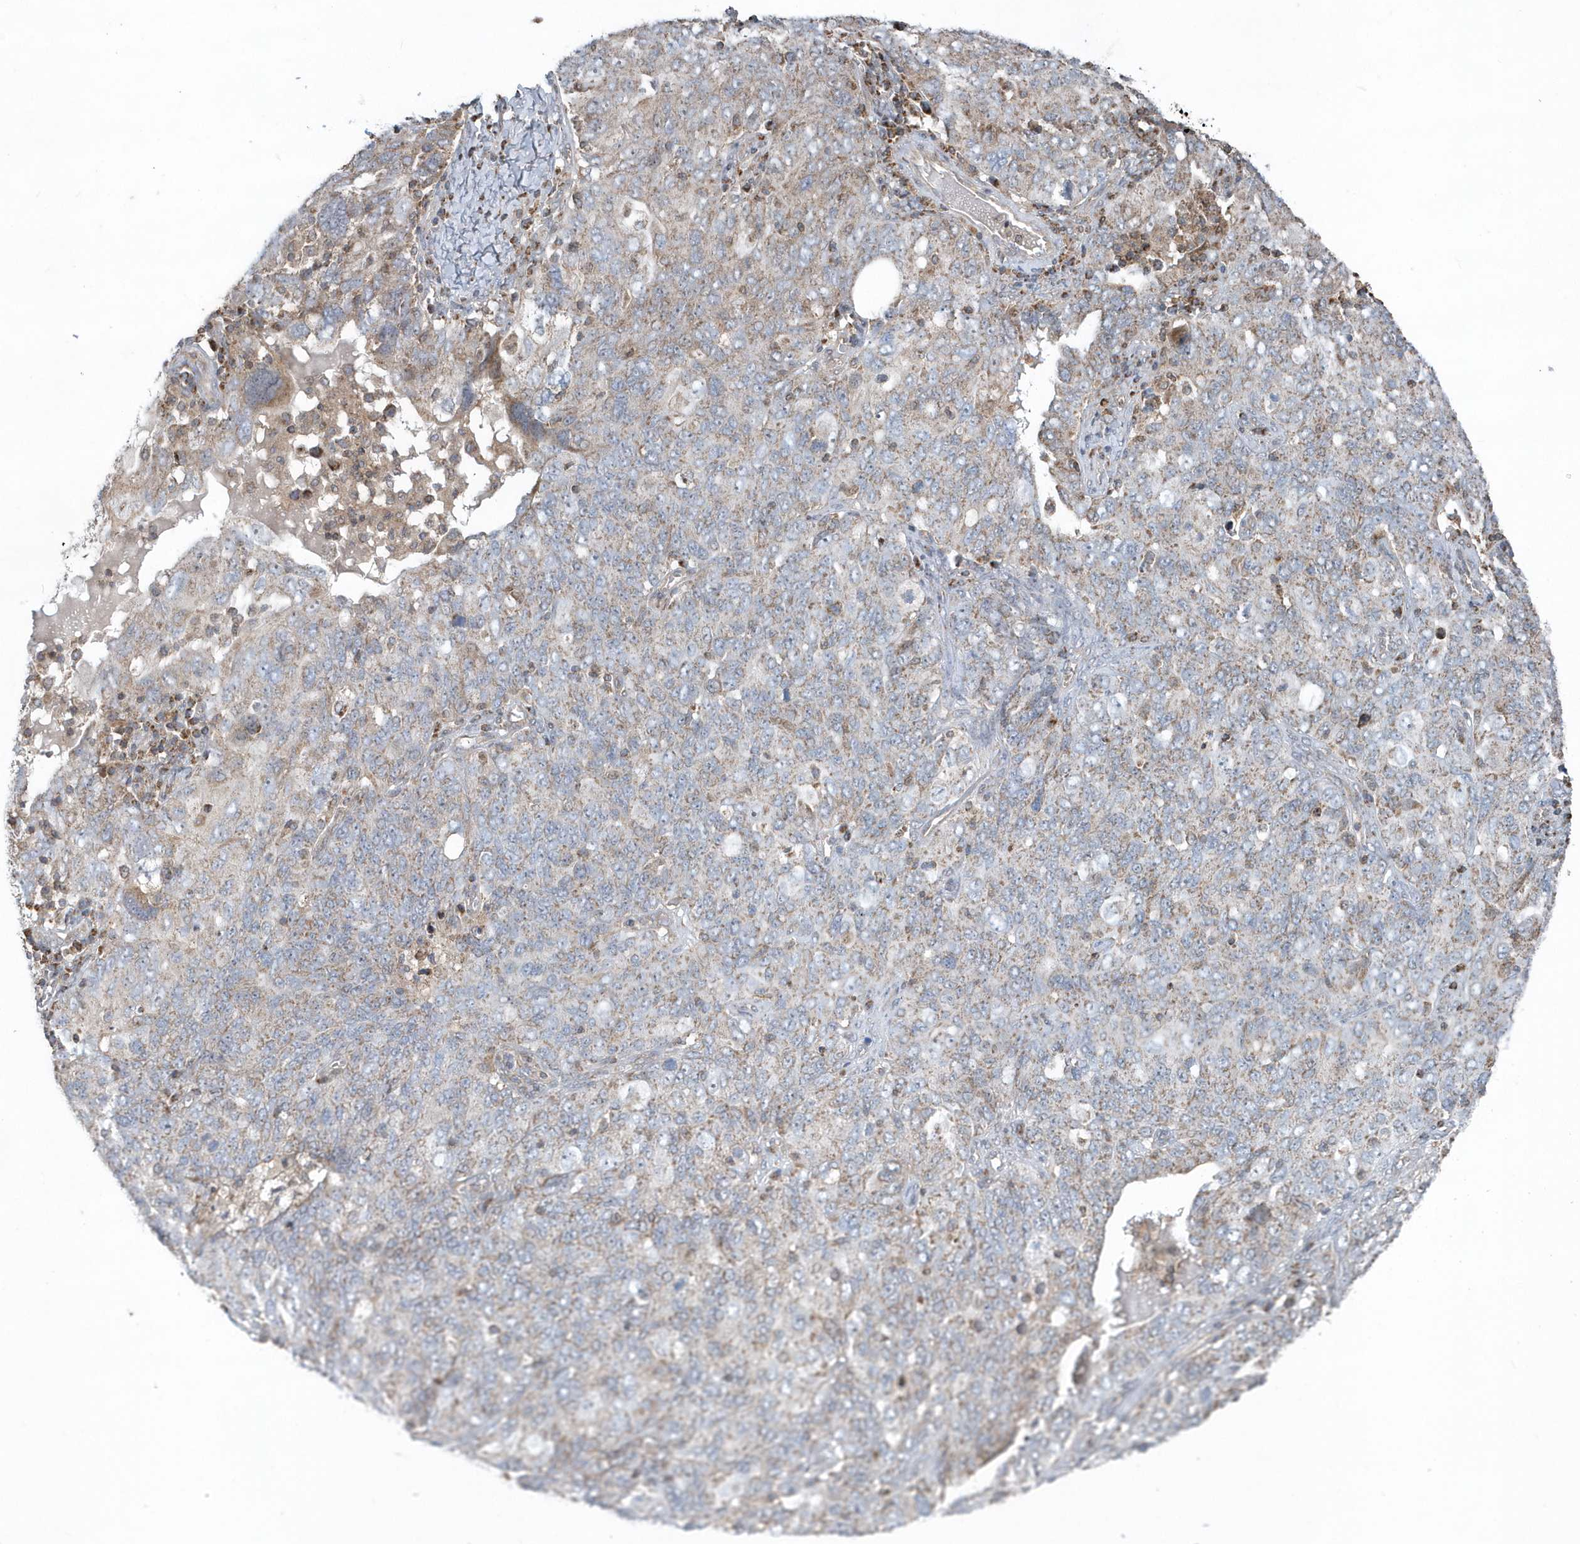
{"staining": {"intensity": "weak", "quantity": ">75%", "location": "cytoplasmic/membranous"}, "tissue": "ovarian cancer", "cell_type": "Tumor cells", "image_type": "cancer", "snomed": [{"axis": "morphology", "description": "Carcinoma, endometroid"}, {"axis": "topography", "description": "Ovary"}], "caption": "Ovarian endometroid carcinoma stained for a protein (brown) shows weak cytoplasmic/membranous positive positivity in approximately >75% of tumor cells.", "gene": "PPP1R7", "patient": {"sex": "female", "age": 62}}